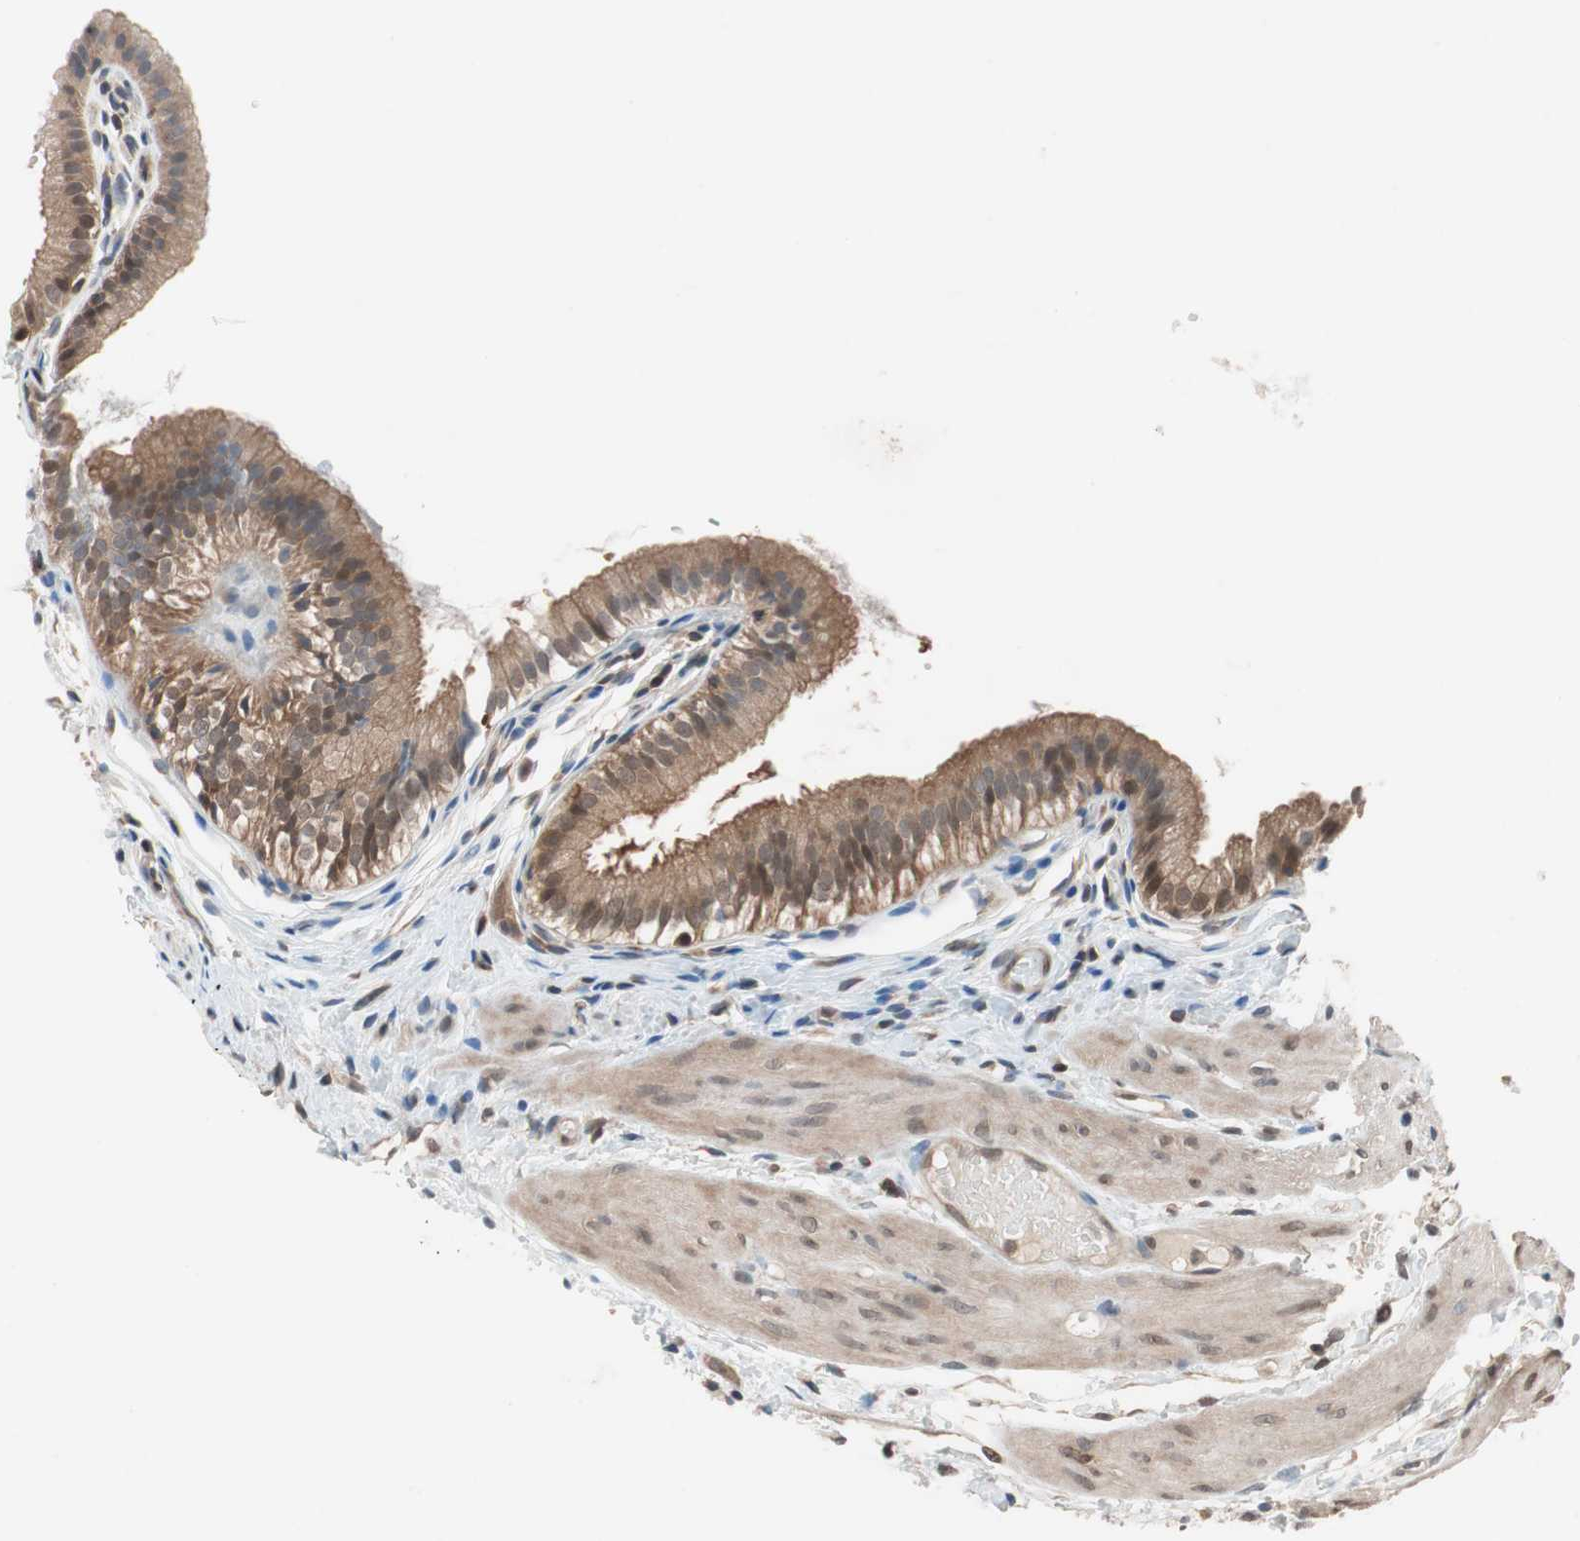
{"staining": {"intensity": "moderate", "quantity": ">75%", "location": "cytoplasmic/membranous"}, "tissue": "gallbladder", "cell_type": "Glandular cells", "image_type": "normal", "snomed": [{"axis": "morphology", "description": "Normal tissue, NOS"}, {"axis": "topography", "description": "Gallbladder"}], "caption": "The histopathology image shows a brown stain indicating the presence of a protein in the cytoplasmic/membranous of glandular cells in gallbladder.", "gene": "GALT", "patient": {"sex": "female", "age": 26}}